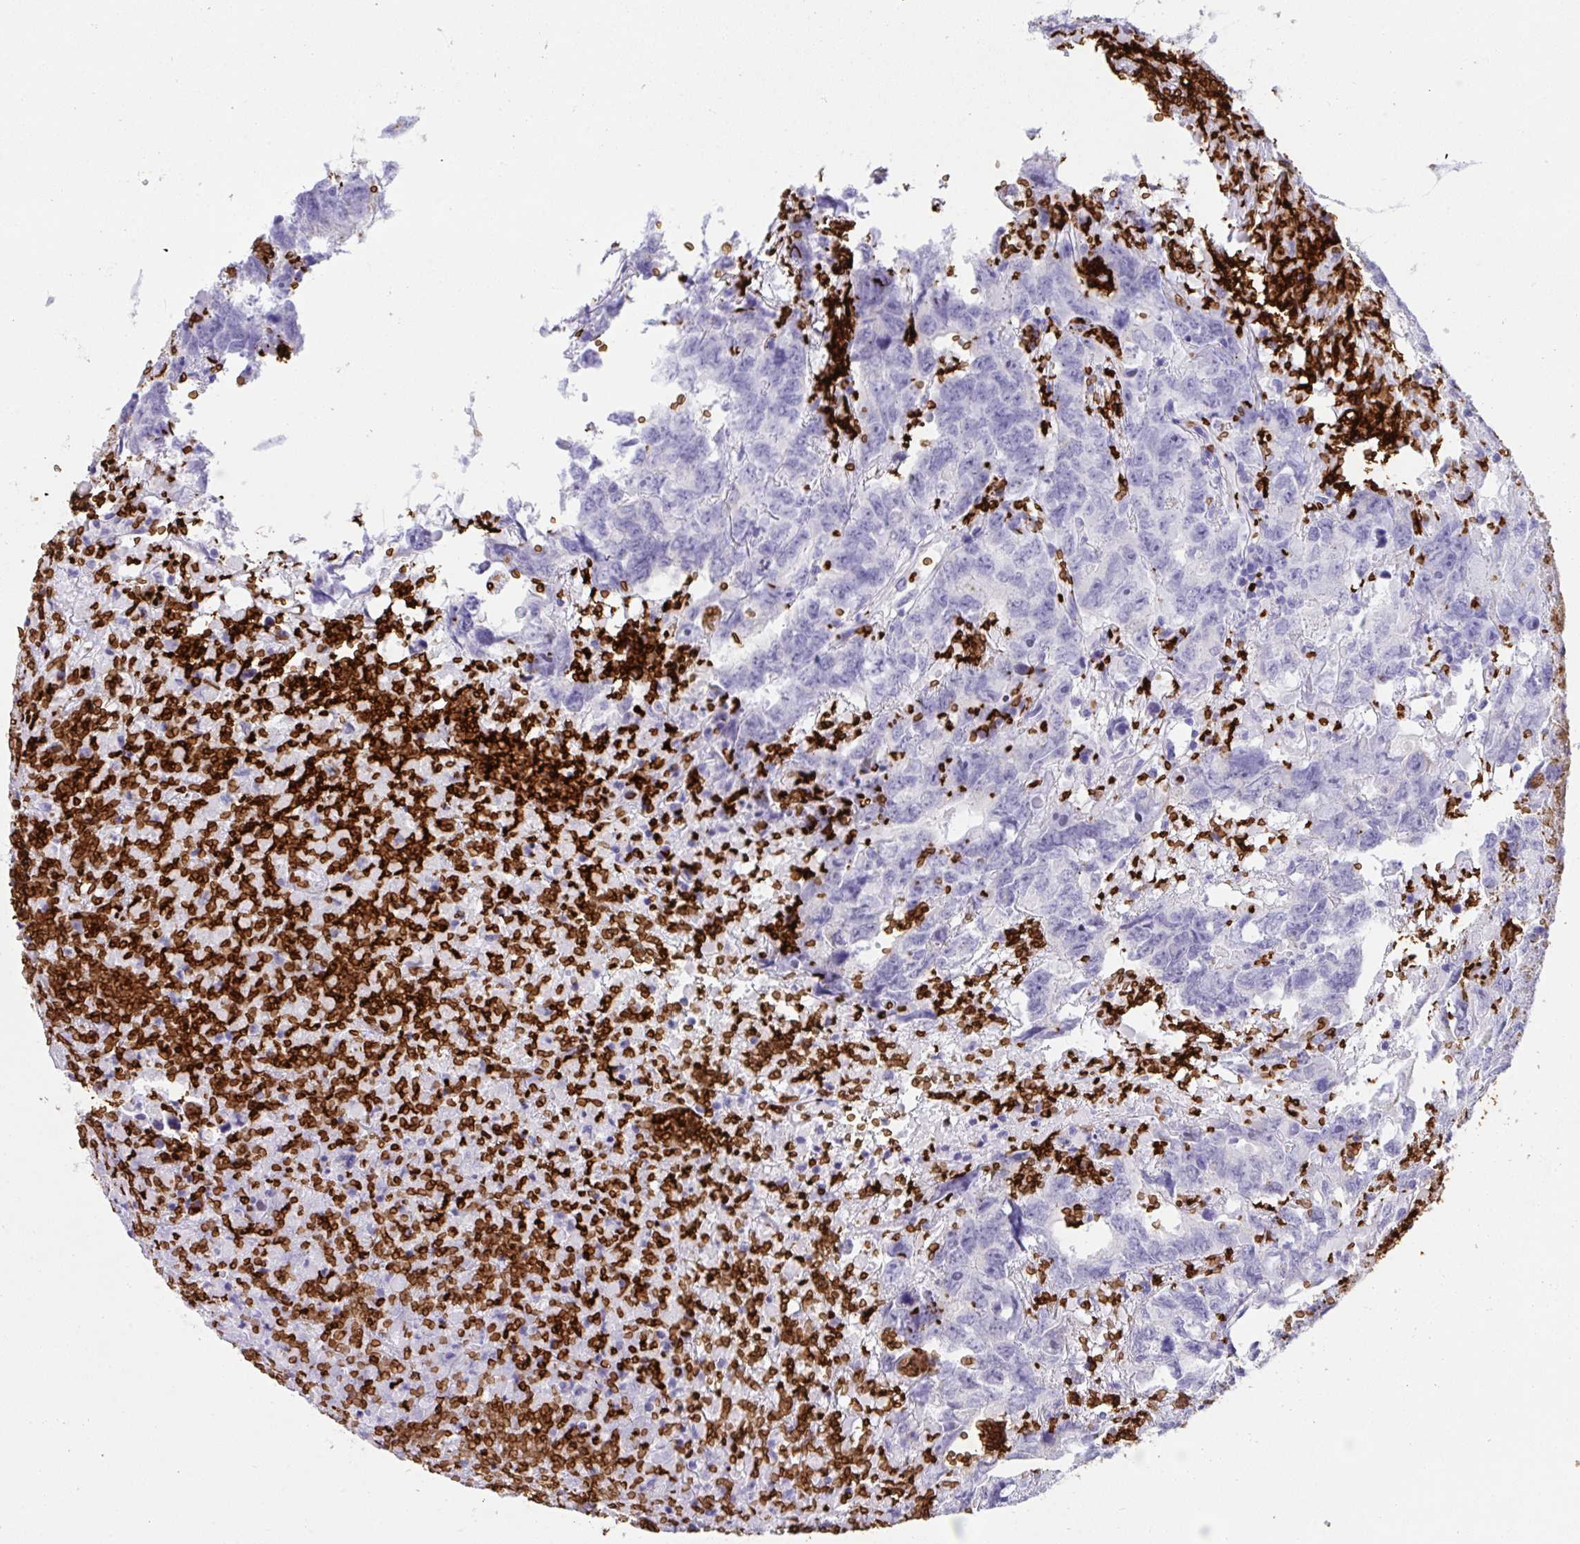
{"staining": {"intensity": "negative", "quantity": "none", "location": "none"}, "tissue": "testis cancer", "cell_type": "Tumor cells", "image_type": "cancer", "snomed": [{"axis": "morphology", "description": "Carcinoma, Embryonal, NOS"}, {"axis": "topography", "description": "Testis"}], "caption": "This is a photomicrograph of immunohistochemistry staining of embryonal carcinoma (testis), which shows no expression in tumor cells.", "gene": "ANK1", "patient": {"sex": "male", "age": 45}}